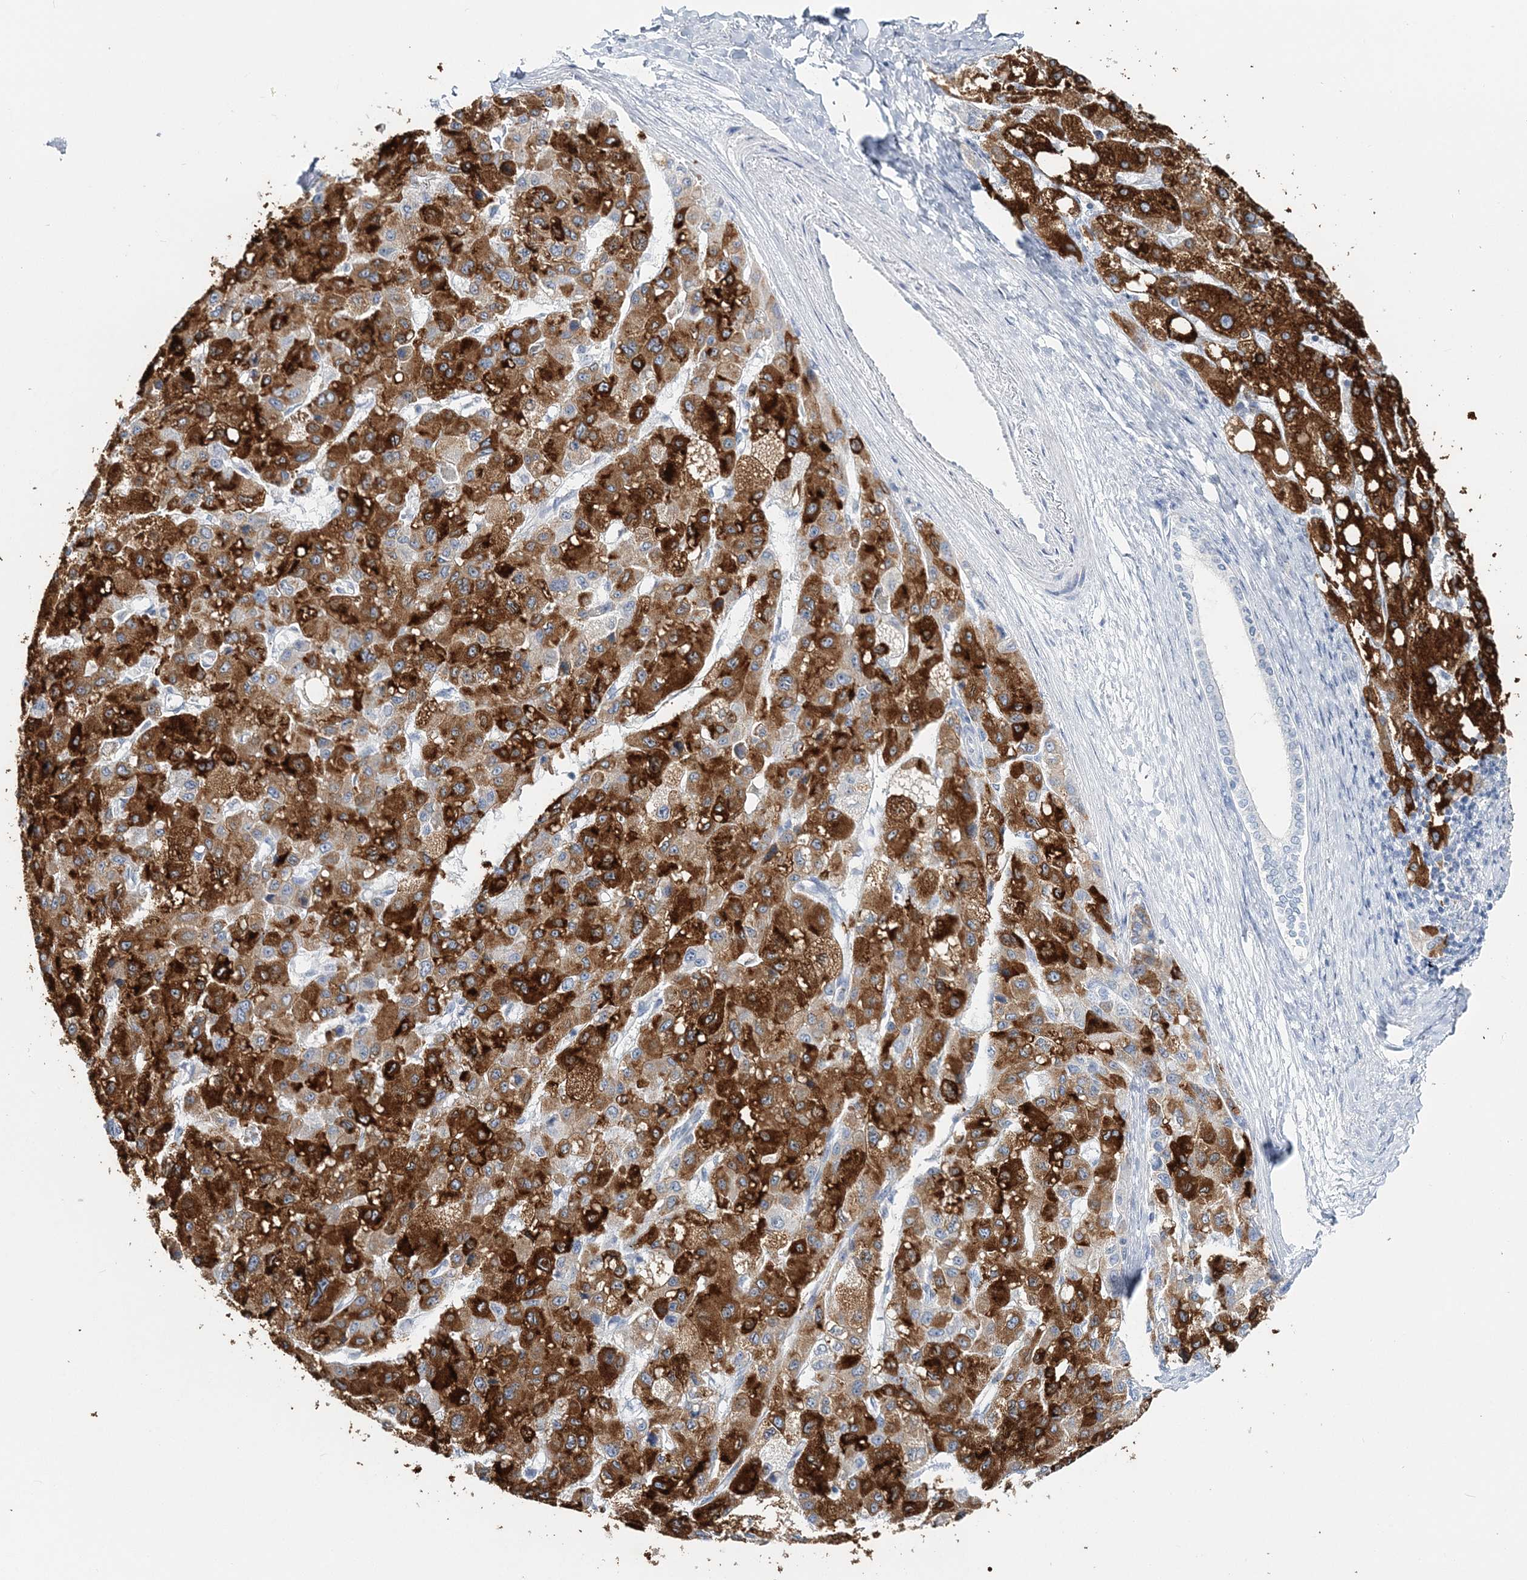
{"staining": {"intensity": "strong", "quantity": ">75%", "location": "cytoplasmic/membranous"}, "tissue": "liver cancer", "cell_type": "Tumor cells", "image_type": "cancer", "snomed": [{"axis": "morphology", "description": "Carcinoma, Hepatocellular, NOS"}, {"axis": "topography", "description": "Liver"}], "caption": "Immunohistochemistry (IHC) image of human liver cancer stained for a protein (brown), which reveals high levels of strong cytoplasmic/membranous positivity in about >75% of tumor cells.", "gene": "CYP3A4", "patient": {"sex": "male", "age": 80}}